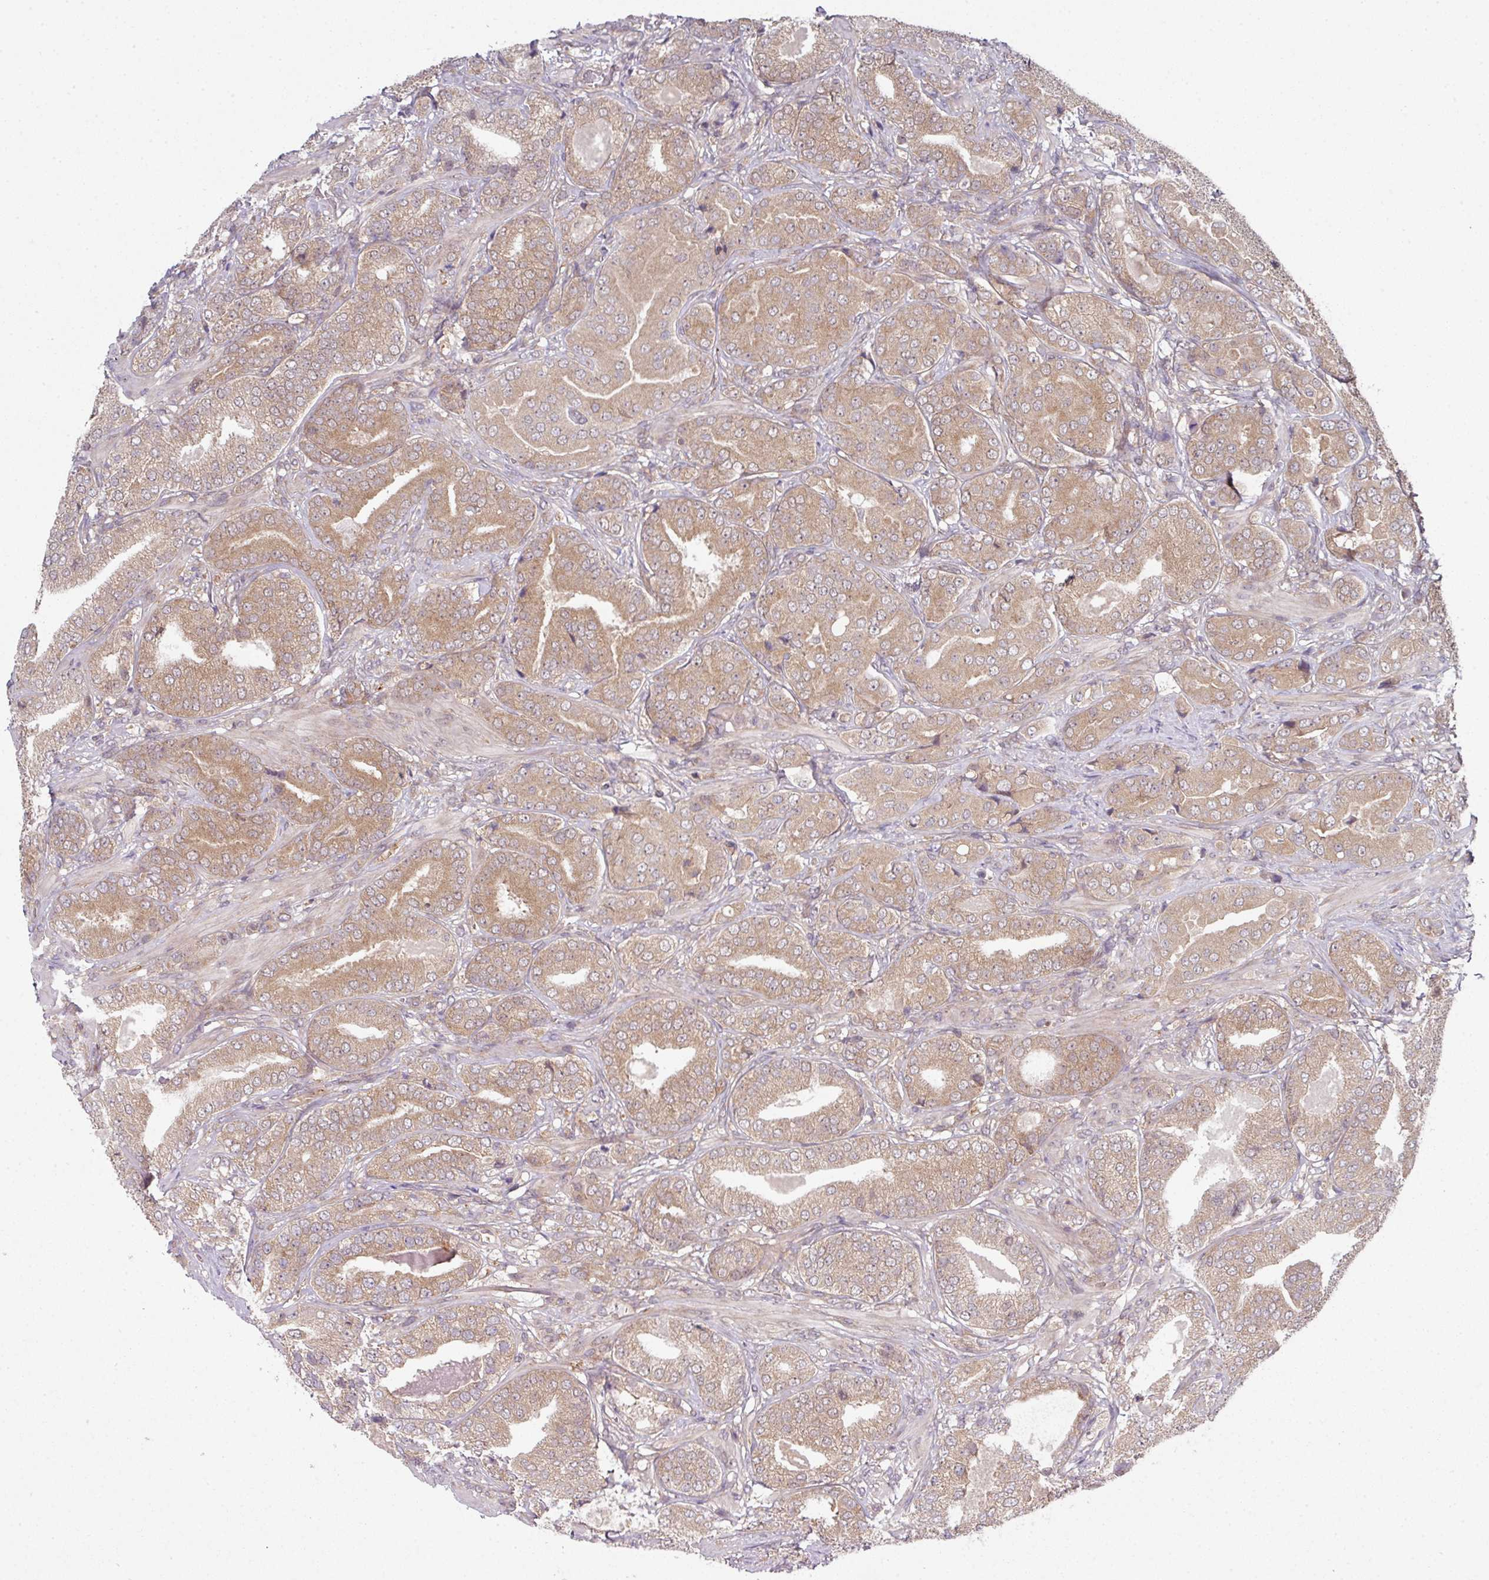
{"staining": {"intensity": "moderate", "quantity": ">75%", "location": "cytoplasmic/membranous"}, "tissue": "prostate cancer", "cell_type": "Tumor cells", "image_type": "cancer", "snomed": [{"axis": "morphology", "description": "Adenocarcinoma, High grade"}, {"axis": "topography", "description": "Prostate"}], "caption": "Brown immunohistochemical staining in human prostate cancer shows moderate cytoplasmic/membranous expression in about >75% of tumor cells.", "gene": "CAMLG", "patient": {"sex": "male", "age": 63}}